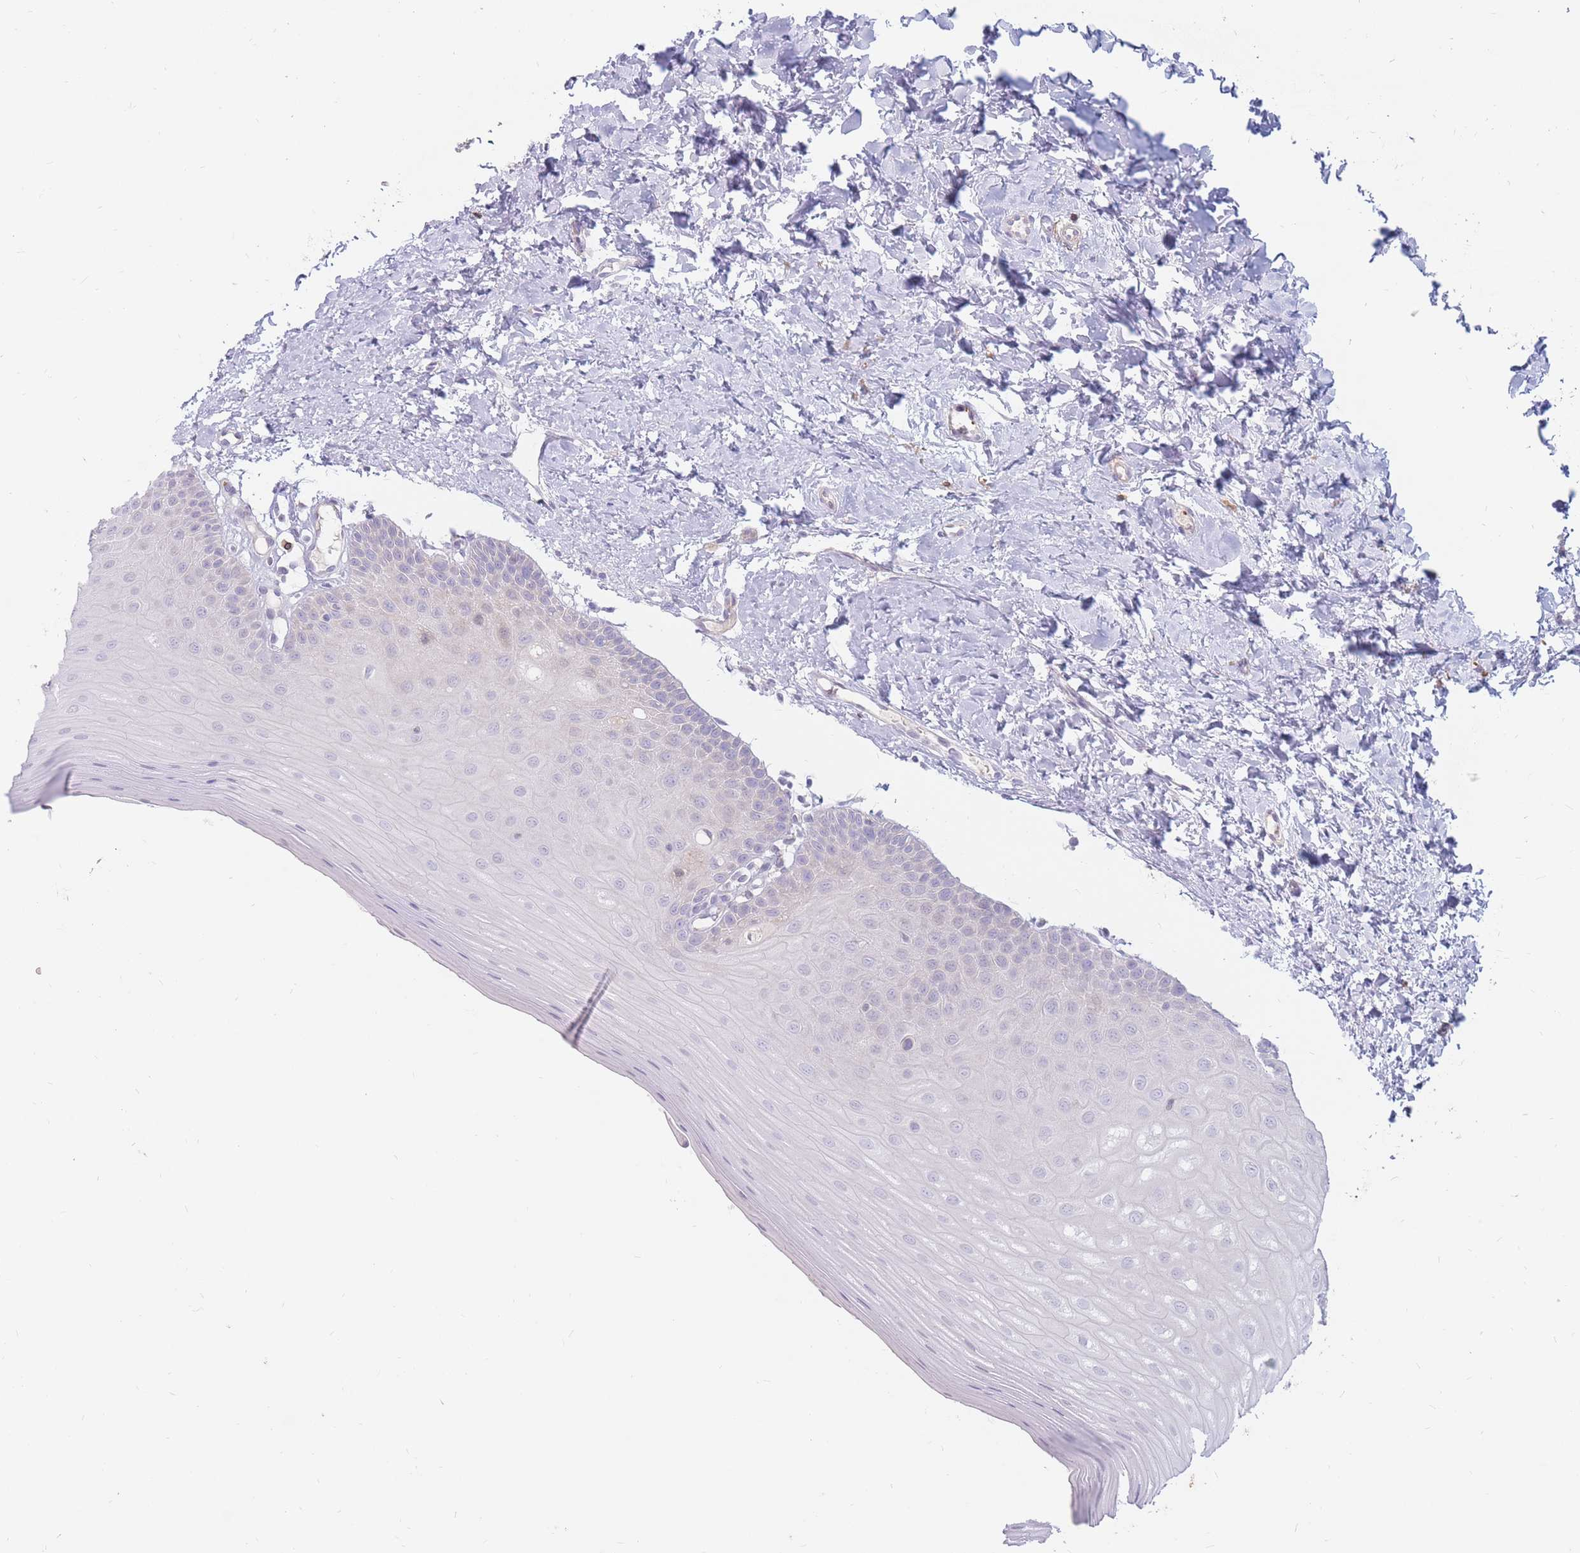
{"staining": {"intensity": "negative", "quantity": "none", "location": "none"}, "tissue": "oral mucosa", "cell_type": "Squamous epithelial cells", "image_type": "normal", "snomed": [{"axis": "morphology", "description": "Normal tissue, NOS"}, {"axis": "topography", "description": "Oral tissue"}], "caption": "Immunohistochemistry micrograph of benign oral mucosa stained for a protein (brown), which reveals no staining in squamous epithelial cells. The staining is performed using DAB brown chromogen with nuclei counter-stained in using hematoxylin.", "gene": "PTGDR", "patient": {"sex": "female", "age": 67}}